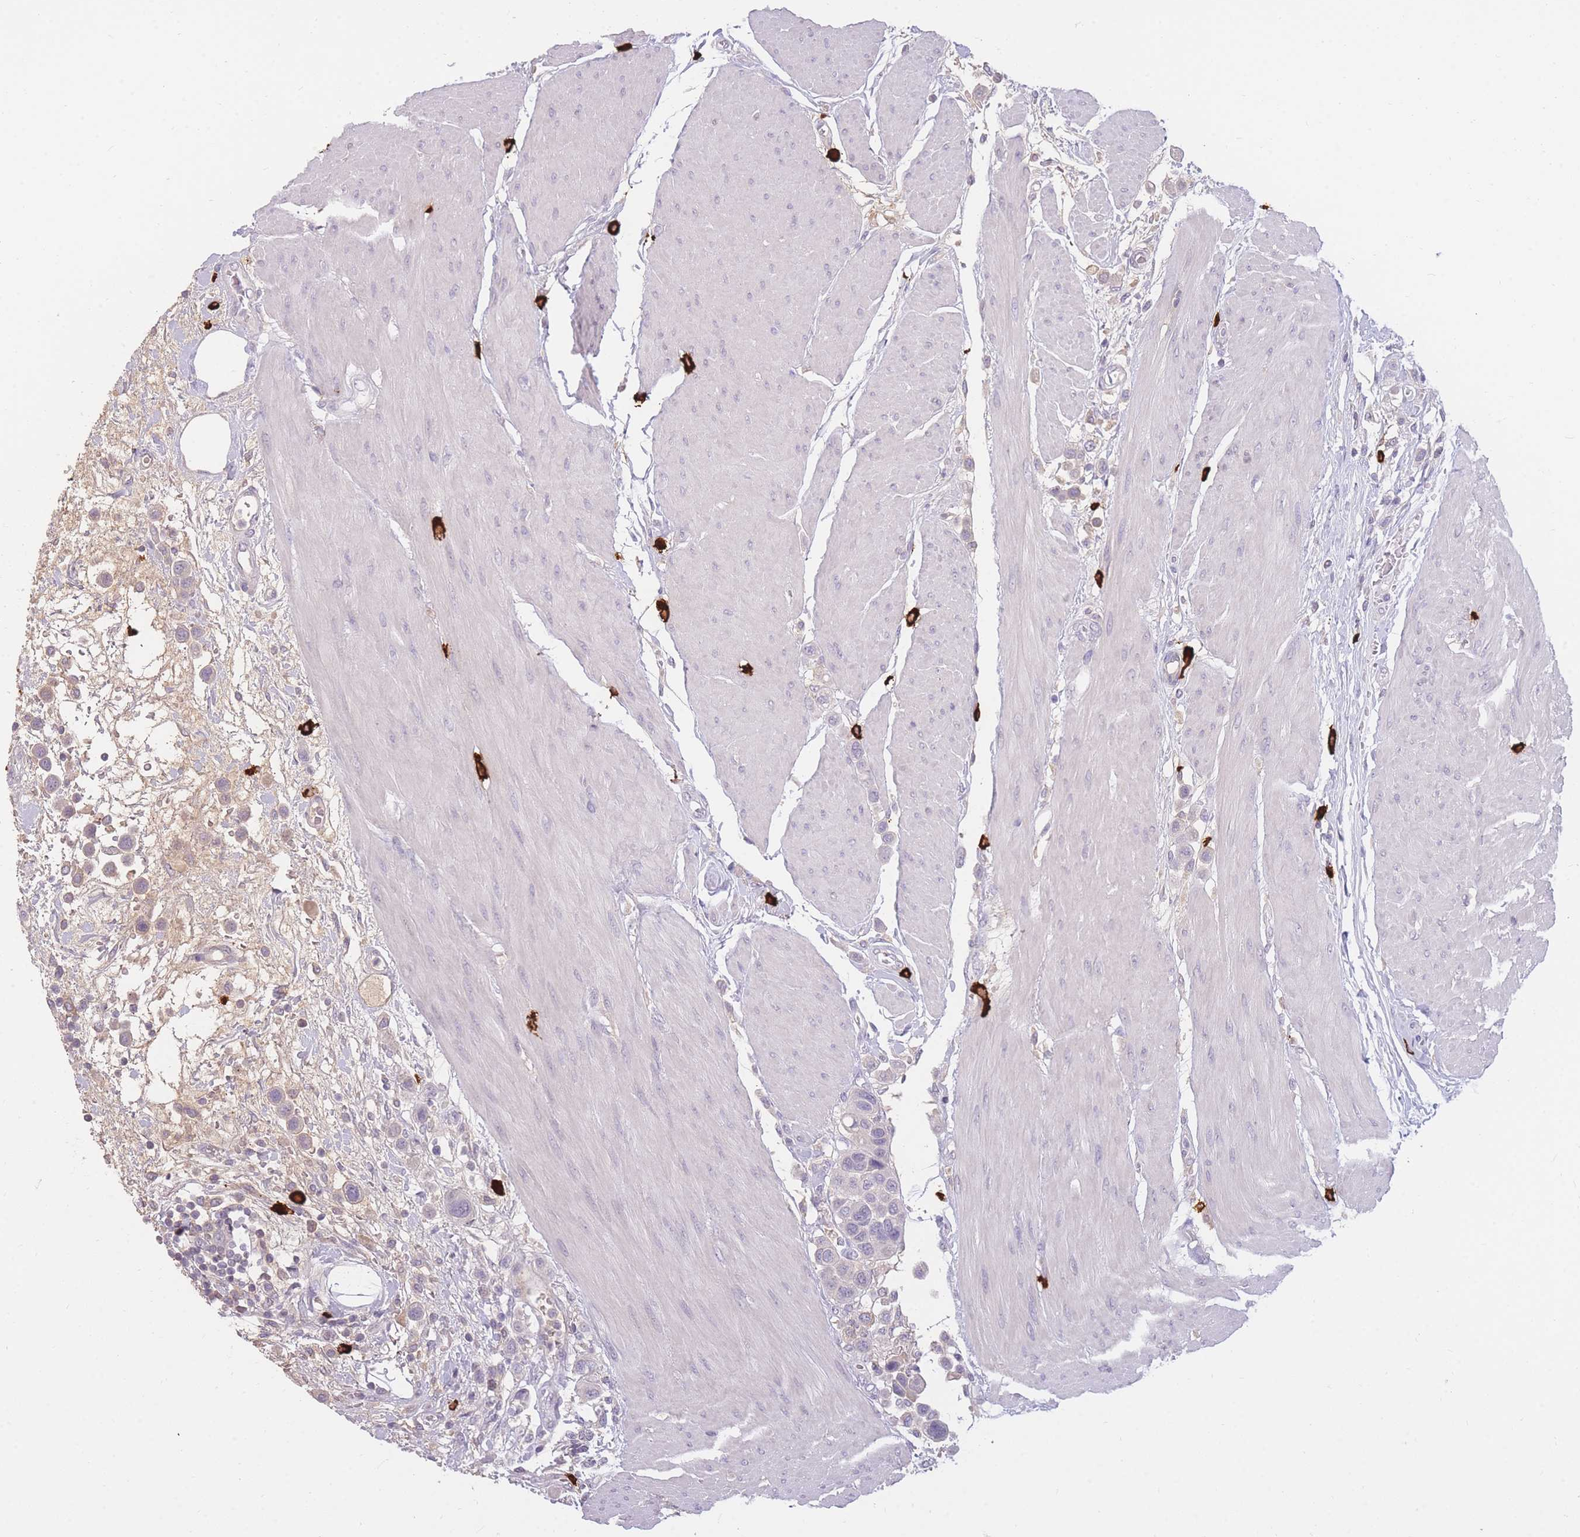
{"staining": {"intensity": "negative", "quantity": "none", "location": "none"}, "tissue": "urothelial cancer", "cell_type": "Tumor cells", "image_type": "cancer", "snomed": [{"axis": "morphology", "description": "Urothelial carcinoma, High grade"}, {"axis": "topography", "description": "Urinary bladder"}], "caption": "DAB immunohistochemical staining of human urothelial cancer shows no significant positivity in tumor cells.", "gene": "TPSD1", "patient": {"sex": "male", "age": 50}}